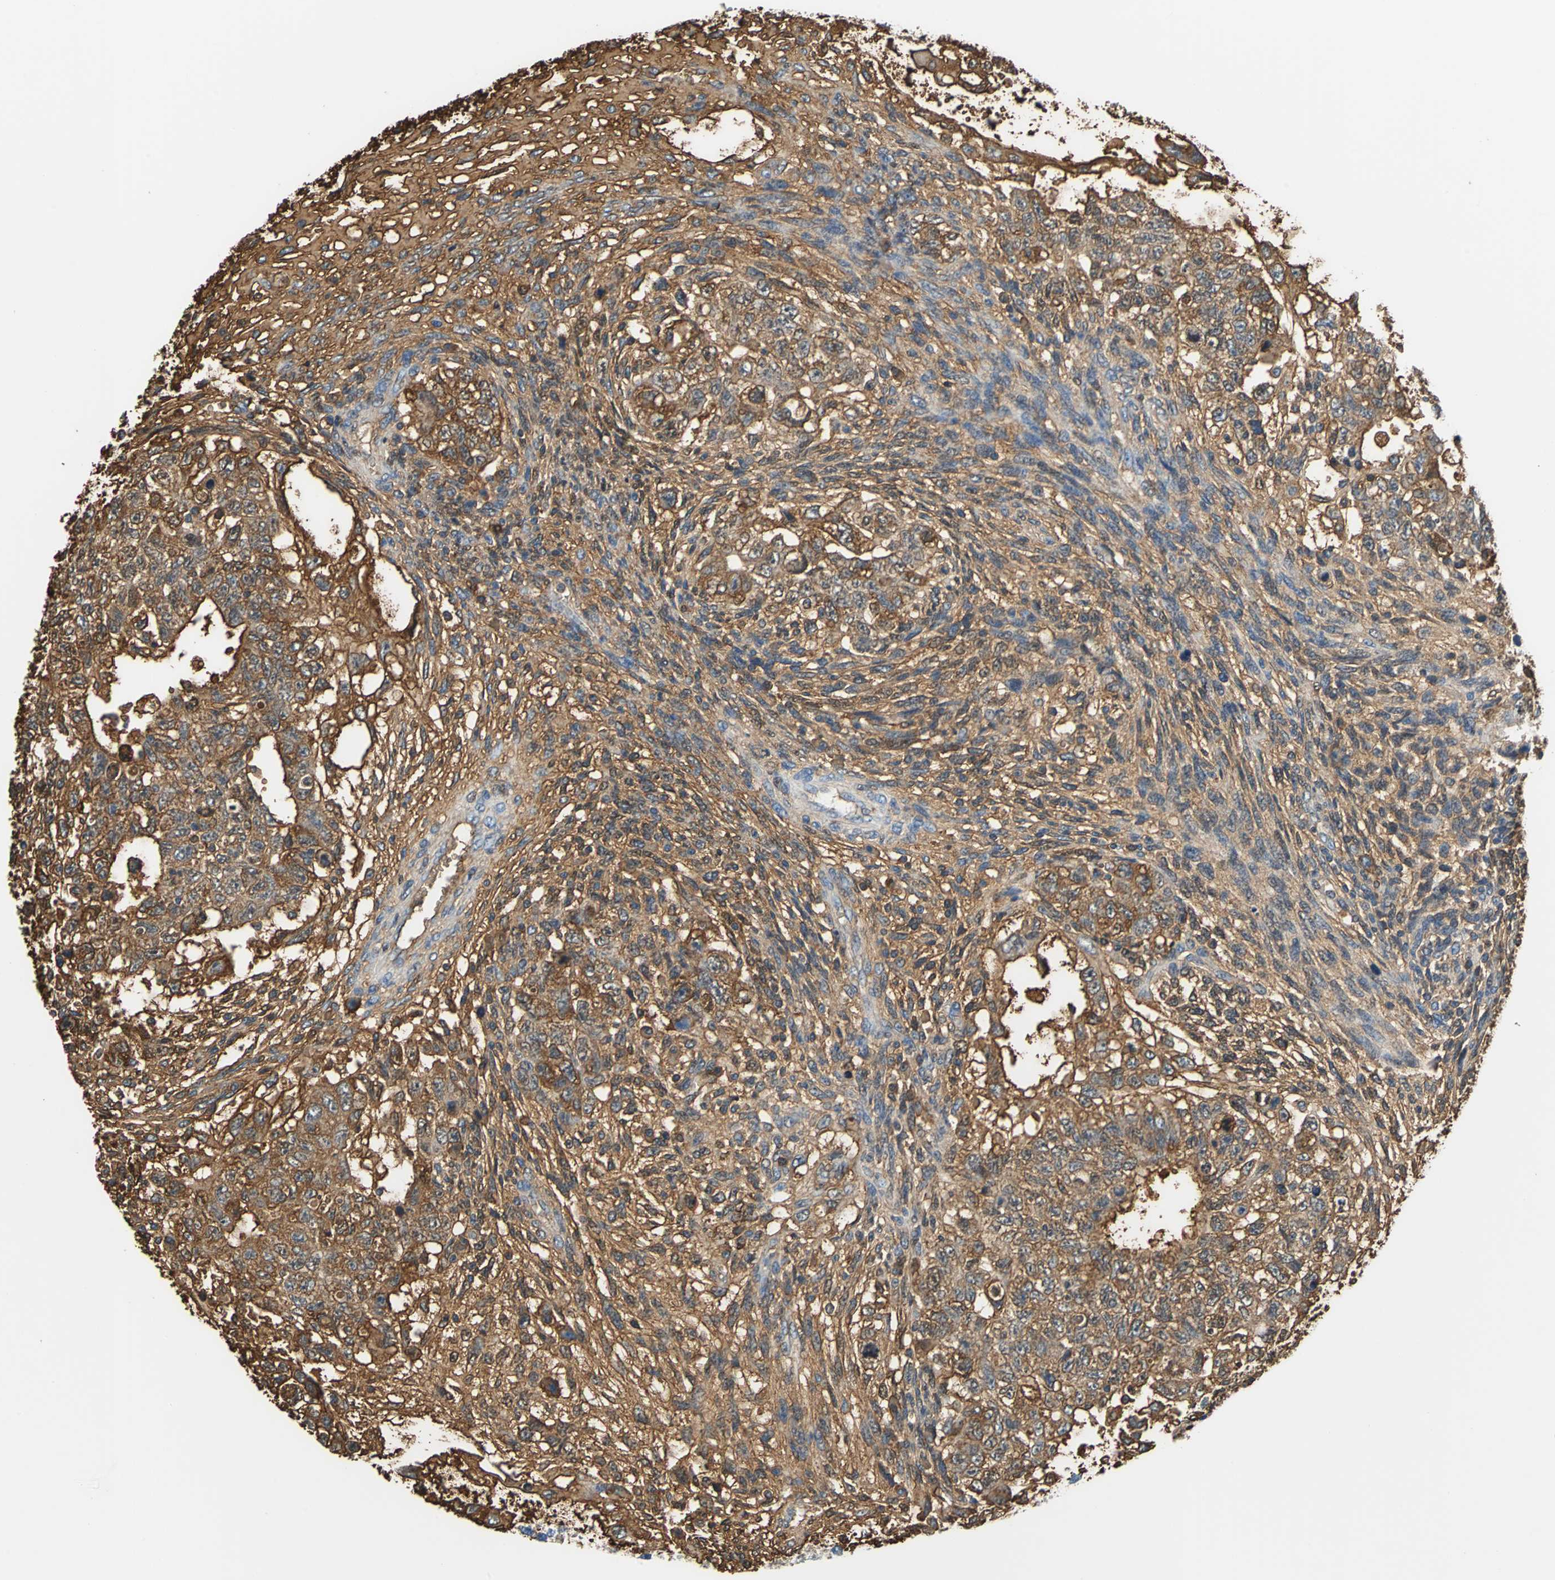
{"staining": {"intensity": "moderate", "quantity": ">75%", "location": "cytoplasmic/membranous"}, "tissue": "testis cancer", "cell_type": "Tumor cells", "image_type": "cancer", "snomed": [{"axis": "morphology", "description": "Normal tissue, NOS"}, {"axis": "morphology", "description": "Carcinoma, Embryonal, NOS"}, {"axis": "topography", "description": "Testis"}], "caption": "Protein expression analysis of human embryonal carcinoma (testis) reveals moderate cytoplasmic/membranous positivity in about >75% of tumor cells.", "gene": "ALB", "patient": {"sex": "male", "age": 36}}